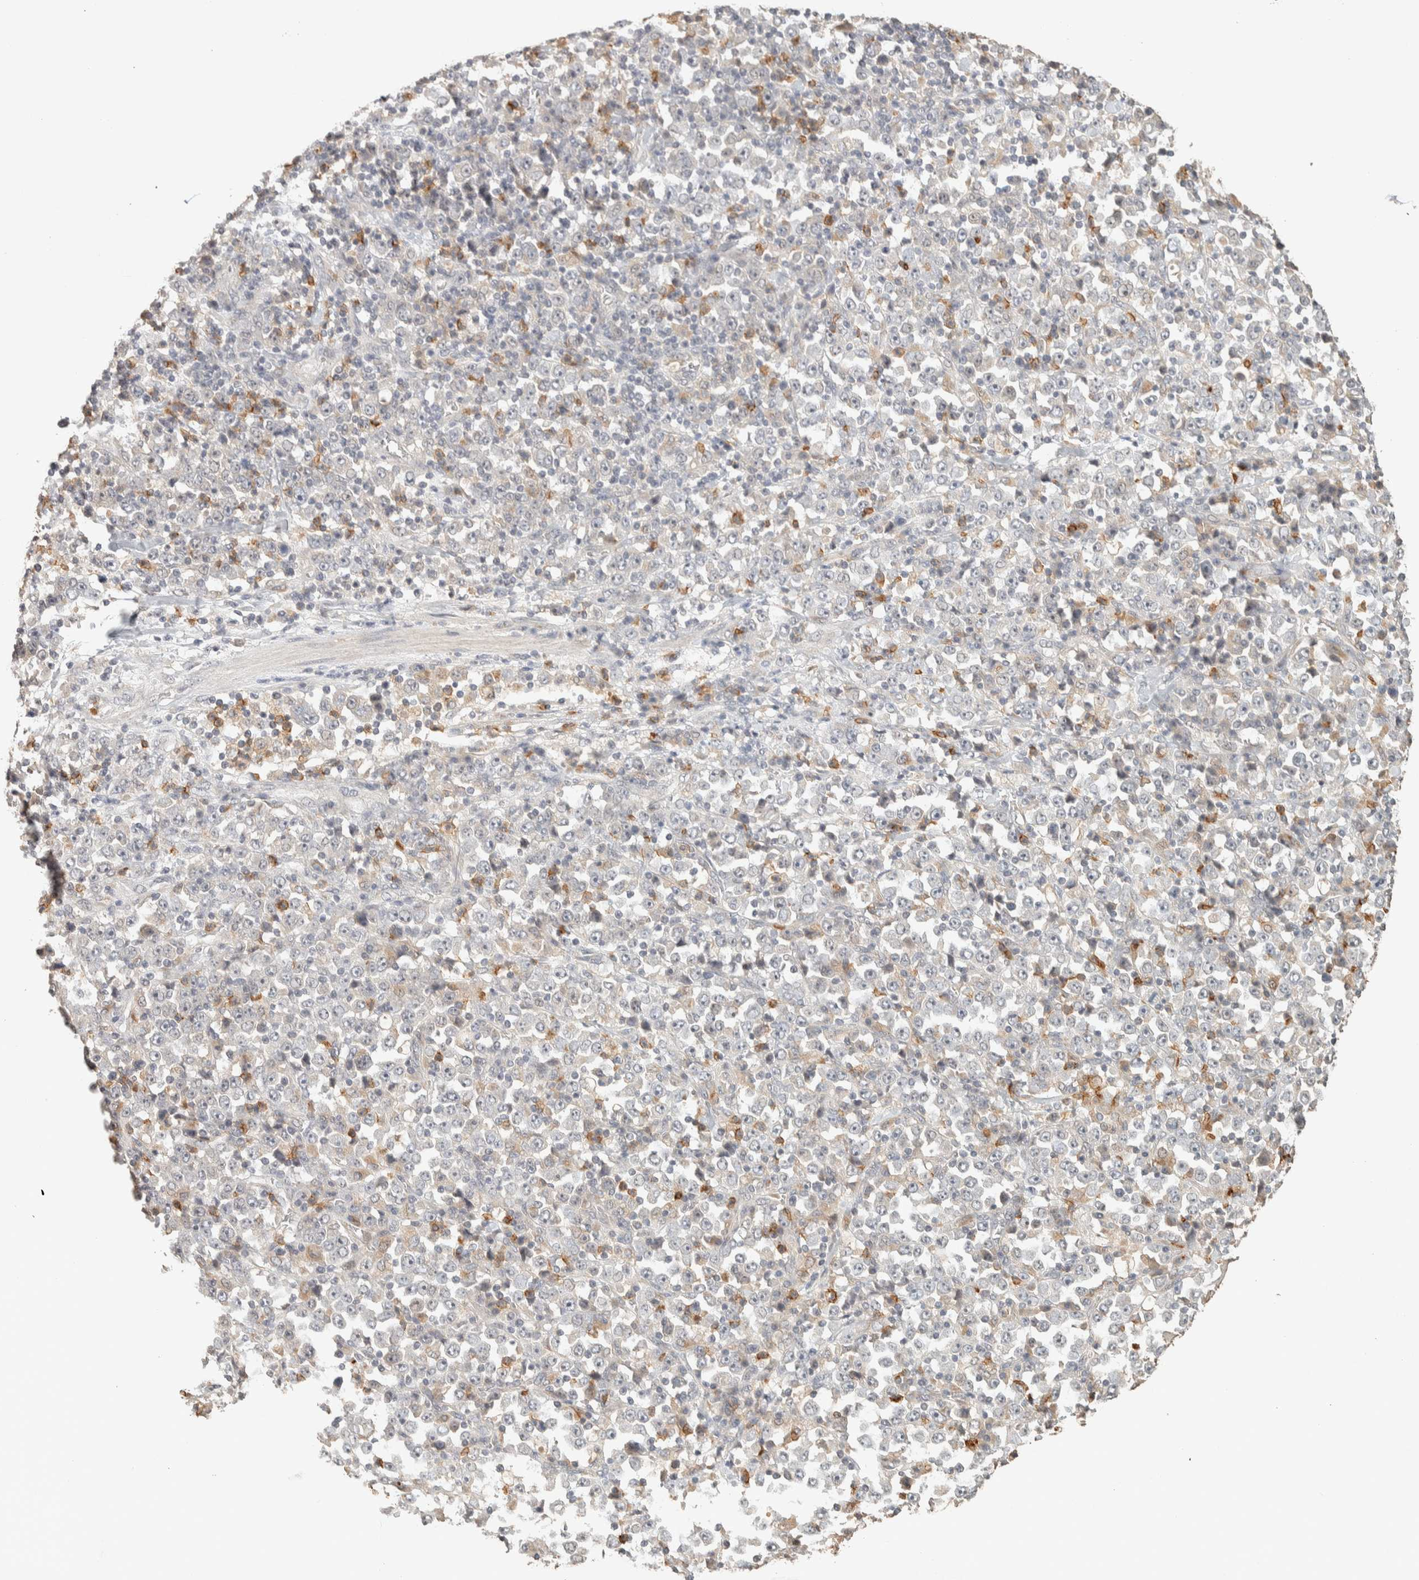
{"staining": {"intensity": "negative", "quantity": "none", "location": "none"}, "tissue": "stomach cancer", "cell_type": "Tumor cells", "image_type": "cancer", "snomed": [{"axis": "morphology", "description": "Normal tissue, NOS"}, {"axis": "morphology", "description": "Adenocarcinoma, NOS"}, {"axis": "topography", "description": "Stomach, upper"}, {"axis": "topography", "description": "Stomach"}], "caption": "The photomicrograph displays no staining of tumor cells in stomach cancer (adenocarcinoma). (Immunohistochemistry, brightfield microscopy, high magnification).", "gene": "ITPA", "patient": {"sex": "male", "age": 59}}